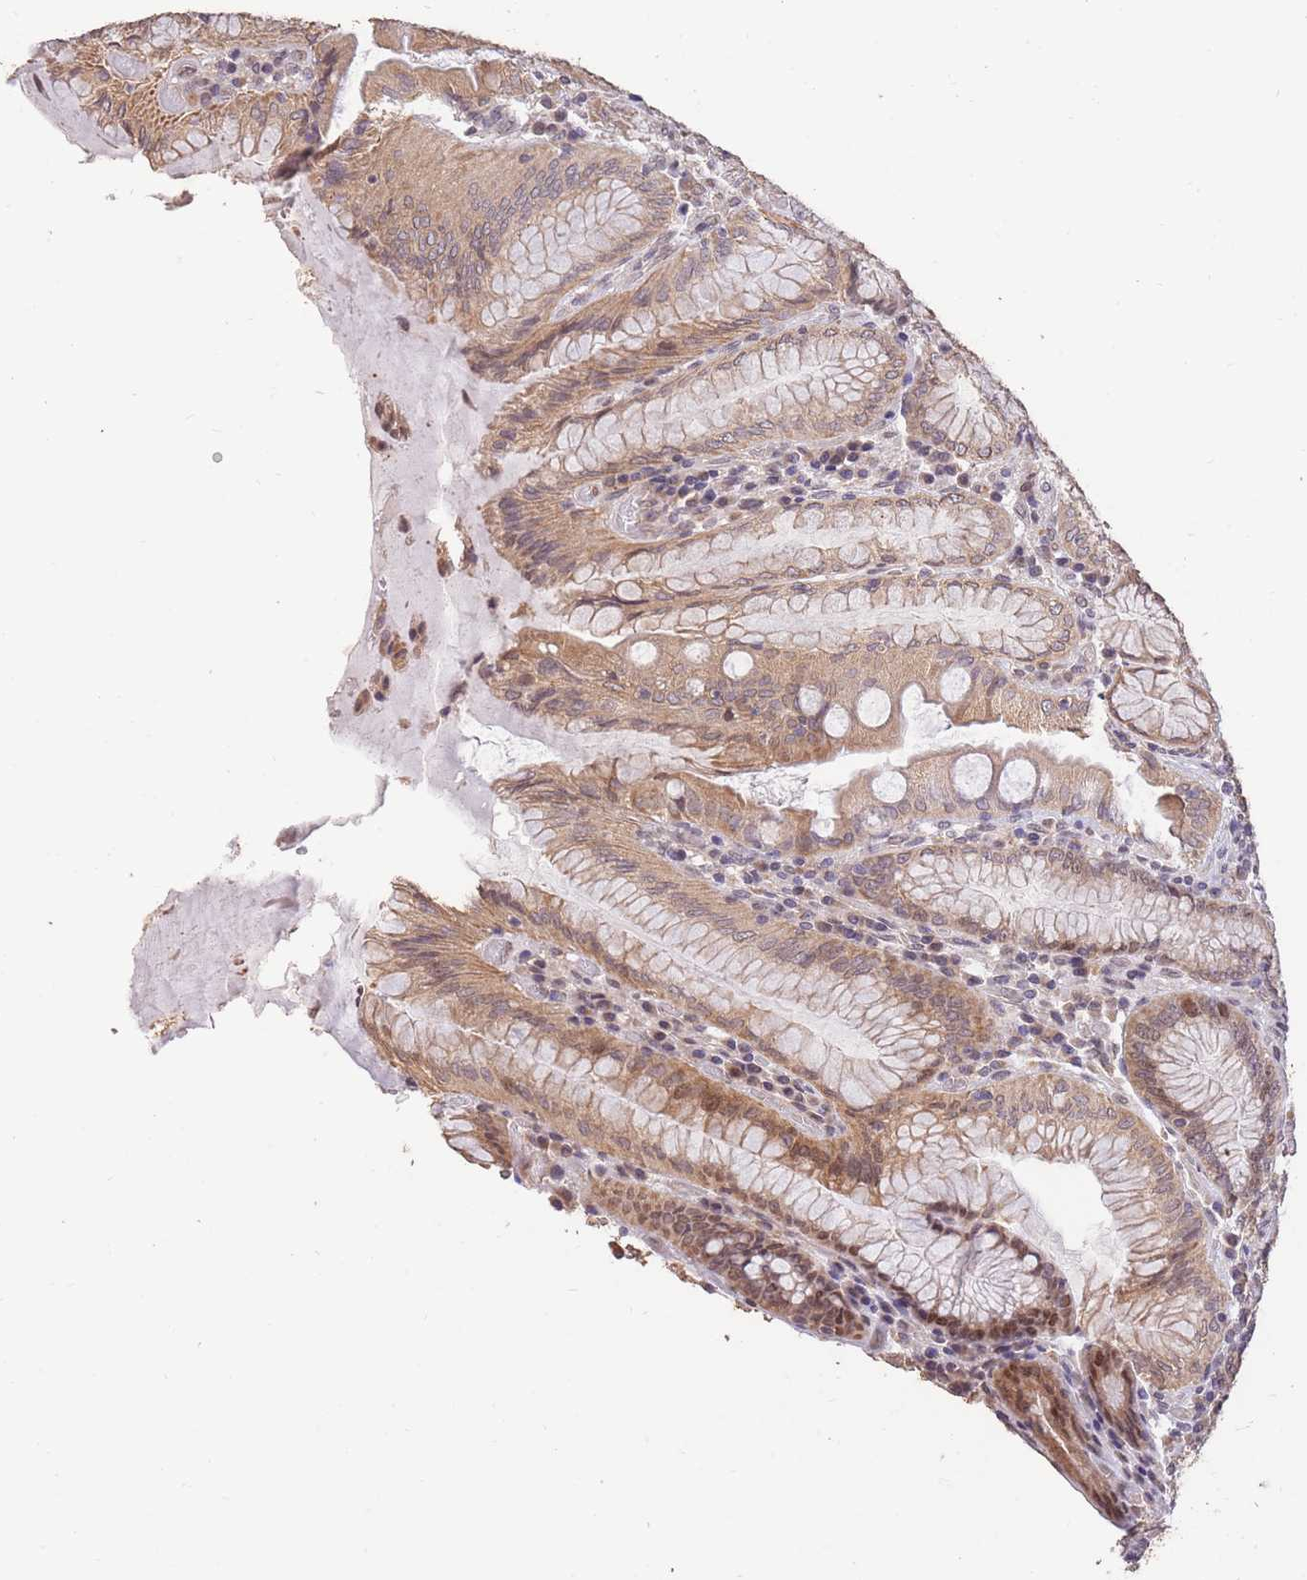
{"staining": {"intensity": "moderate", "quantity": ">75%", "location": "cytoplasmic/membranous,nuclear"}, "tissue": "stomach", "cell_type": "Glandular cells", "image_type": "normal", "snomed": [{"axis": "morphology", "description": "Normal tissue, NOS"}, {"axis": "topography", "description": "Stomach, upper"}, {"axis": "topography", "description": "Stomach, lower"}], "caption": "High-magnification brightfield microscopy of normal stomach stained with DAB (3,3'-diaminobenzidine) (brown) and counterstained with hematoxylin (blue). glandular cells exhibit moderate cytoplasmic/membranous,nuclear staining is seen in about>75% of cells.", "gene": "RGS14", "patient": {"sex": "female", "age": 76}}